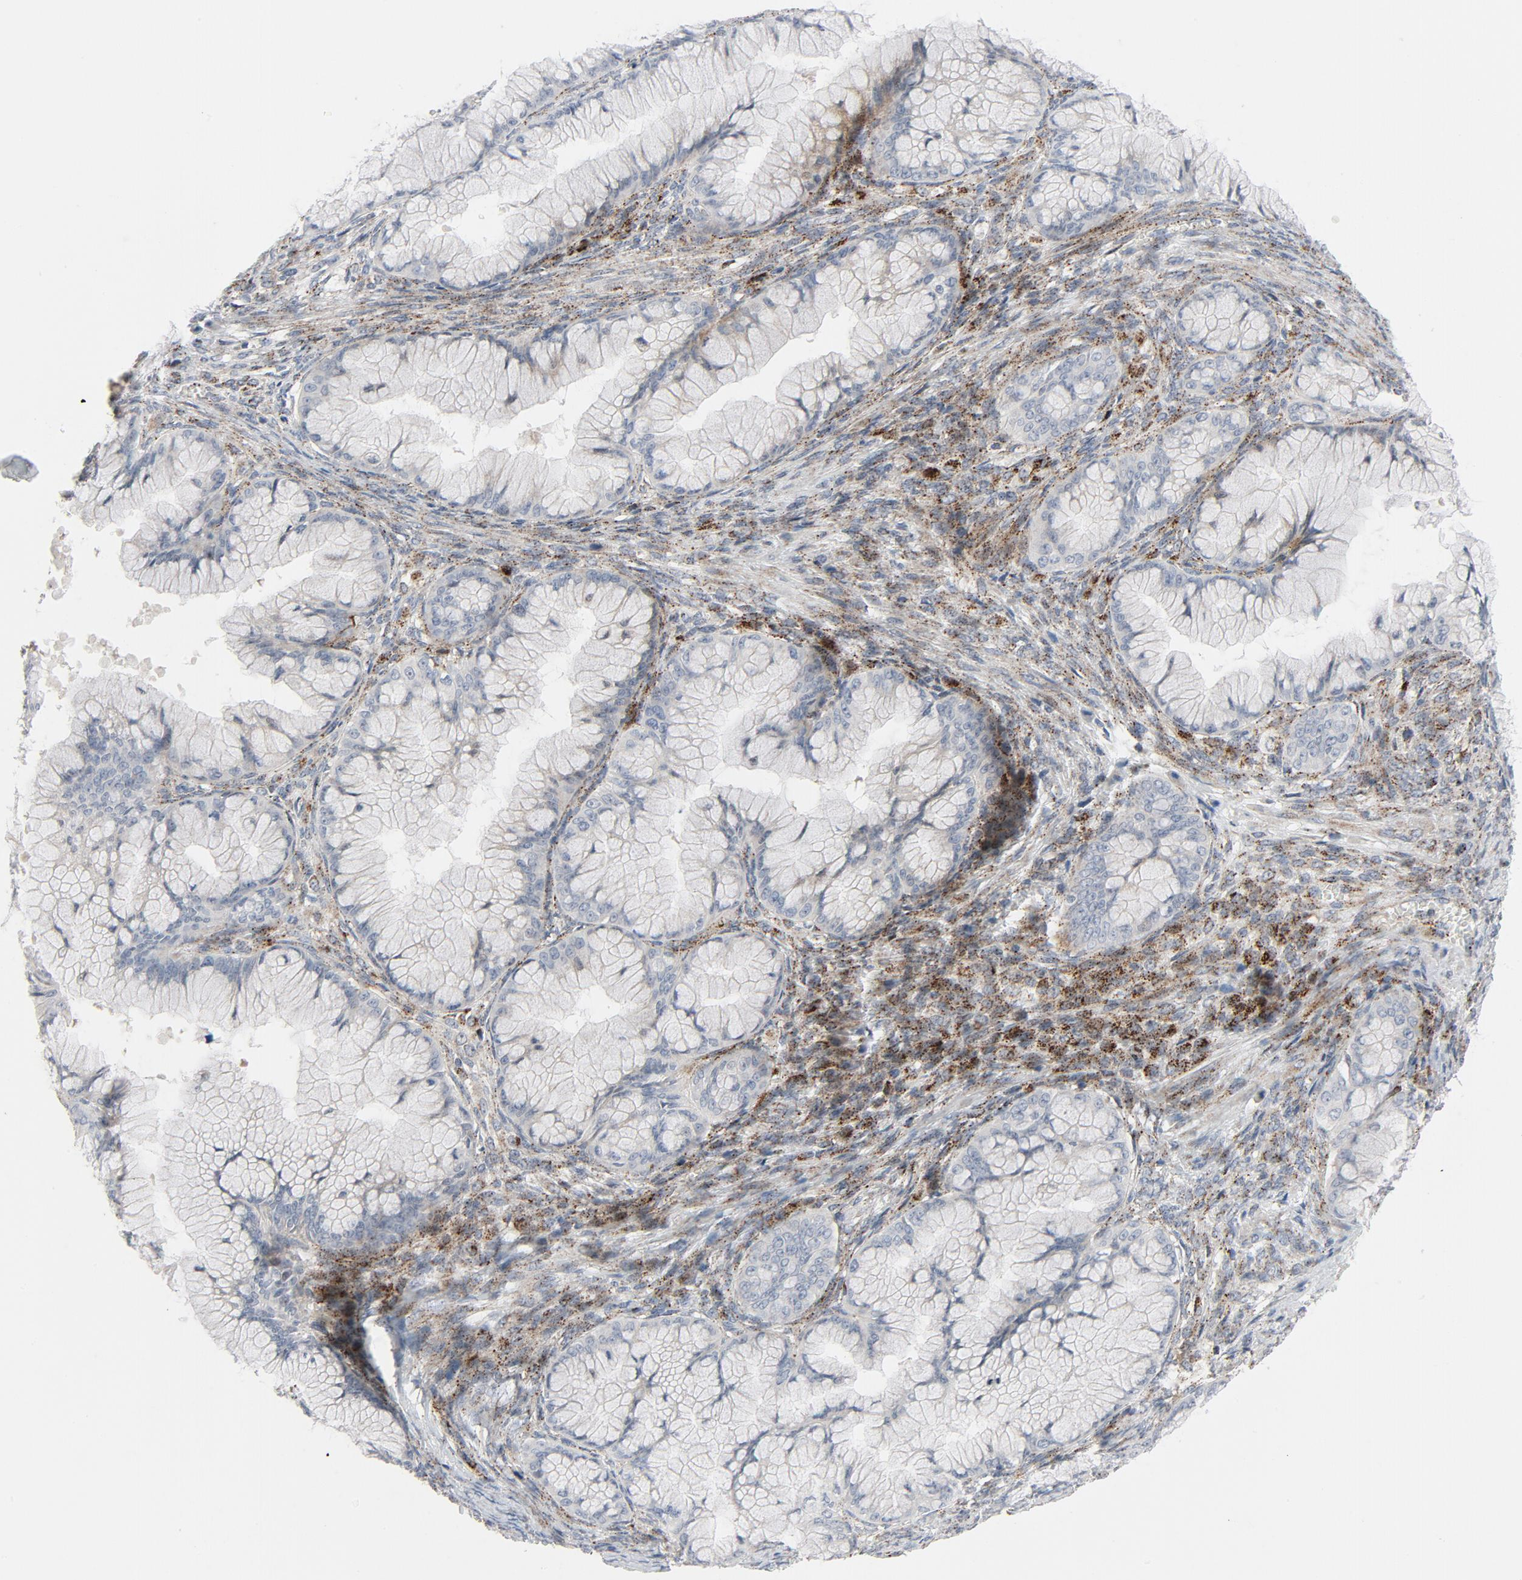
{"staining": {"intensity": "negative", "quantity": "none", "location": "none"}, "tissue": "ovarian cancer", "cell_type": "Tumor cells", "image_type": "cancer", "snomed": [{"axis": "morphology", "description": "Cystadenocarcinoma, mucinous, NOS"}, {"axis": "topography", "description": "Ovary"}], "caption": "An IHC photomicrograph of ovarian cancer (mucinous cystadenocarcinoma) is shown. There is no staining in tumor cells of ovarian cancer (mucinous cystadenocarcinoma). (Brightfield microscopy of DAB immunohistochemistry (IHC) at high magnification).", "gene": "AKT2", "patient": {"sex": "female", "age": 73}}